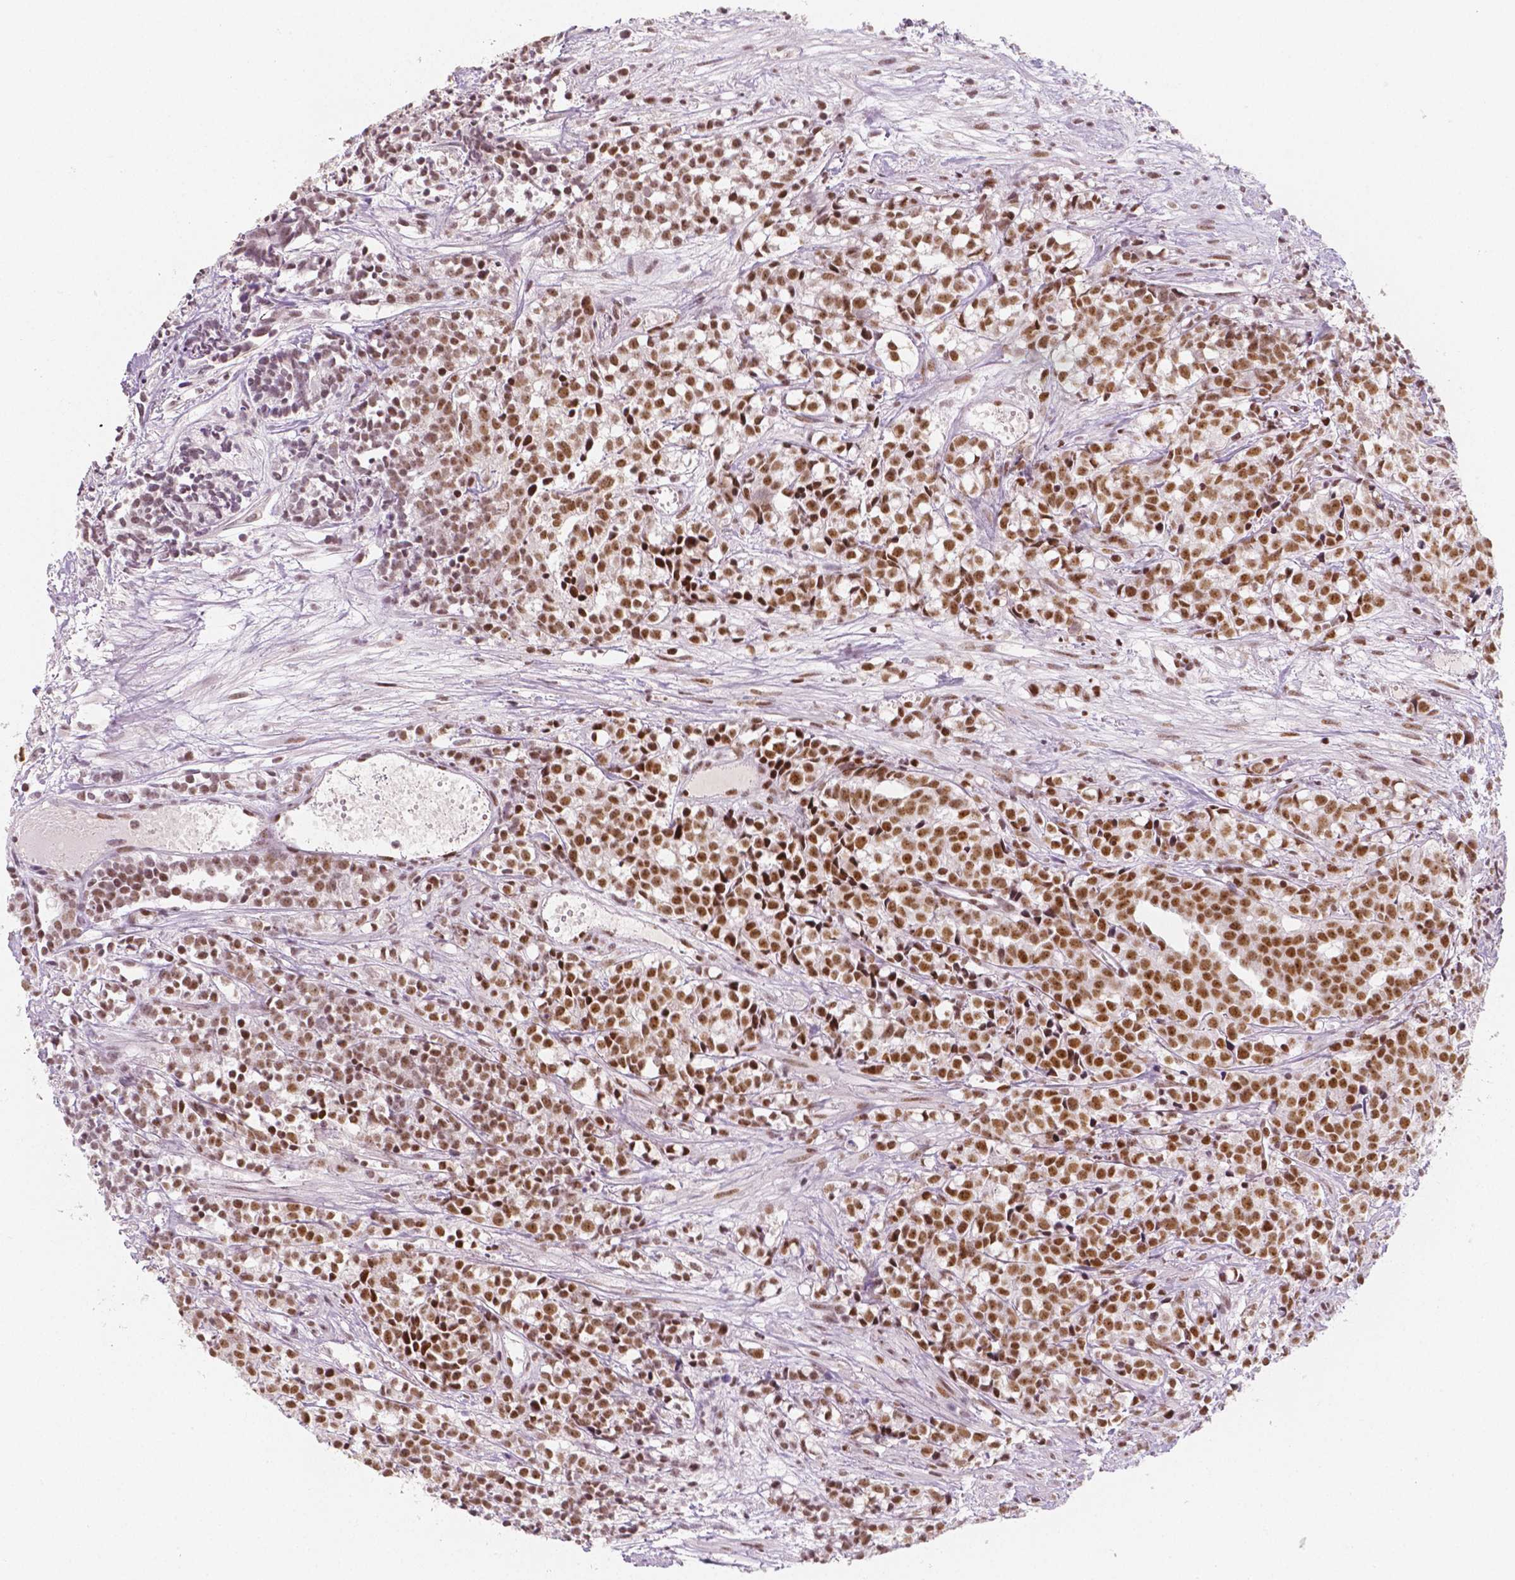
{"staining": {"intensity": "moderate", "quantity": ">75%", "location": "nuclear"}, "tissue": "prostate cancer", "cell_type": "Tumor cells", "image_type": "cancer", "snomed": [{"axis": "morphology", "description": "Adenocarcinoma, High grade"}, {"axis": "topography", "description": "Prostate"}], "caption": "Tumor cells show medium levels of moderate nuclear expression in approximately >75% of cells in human prostate cancer.", "gene": "HDAC1", "patient": {"sex": "male", "age": 58}}